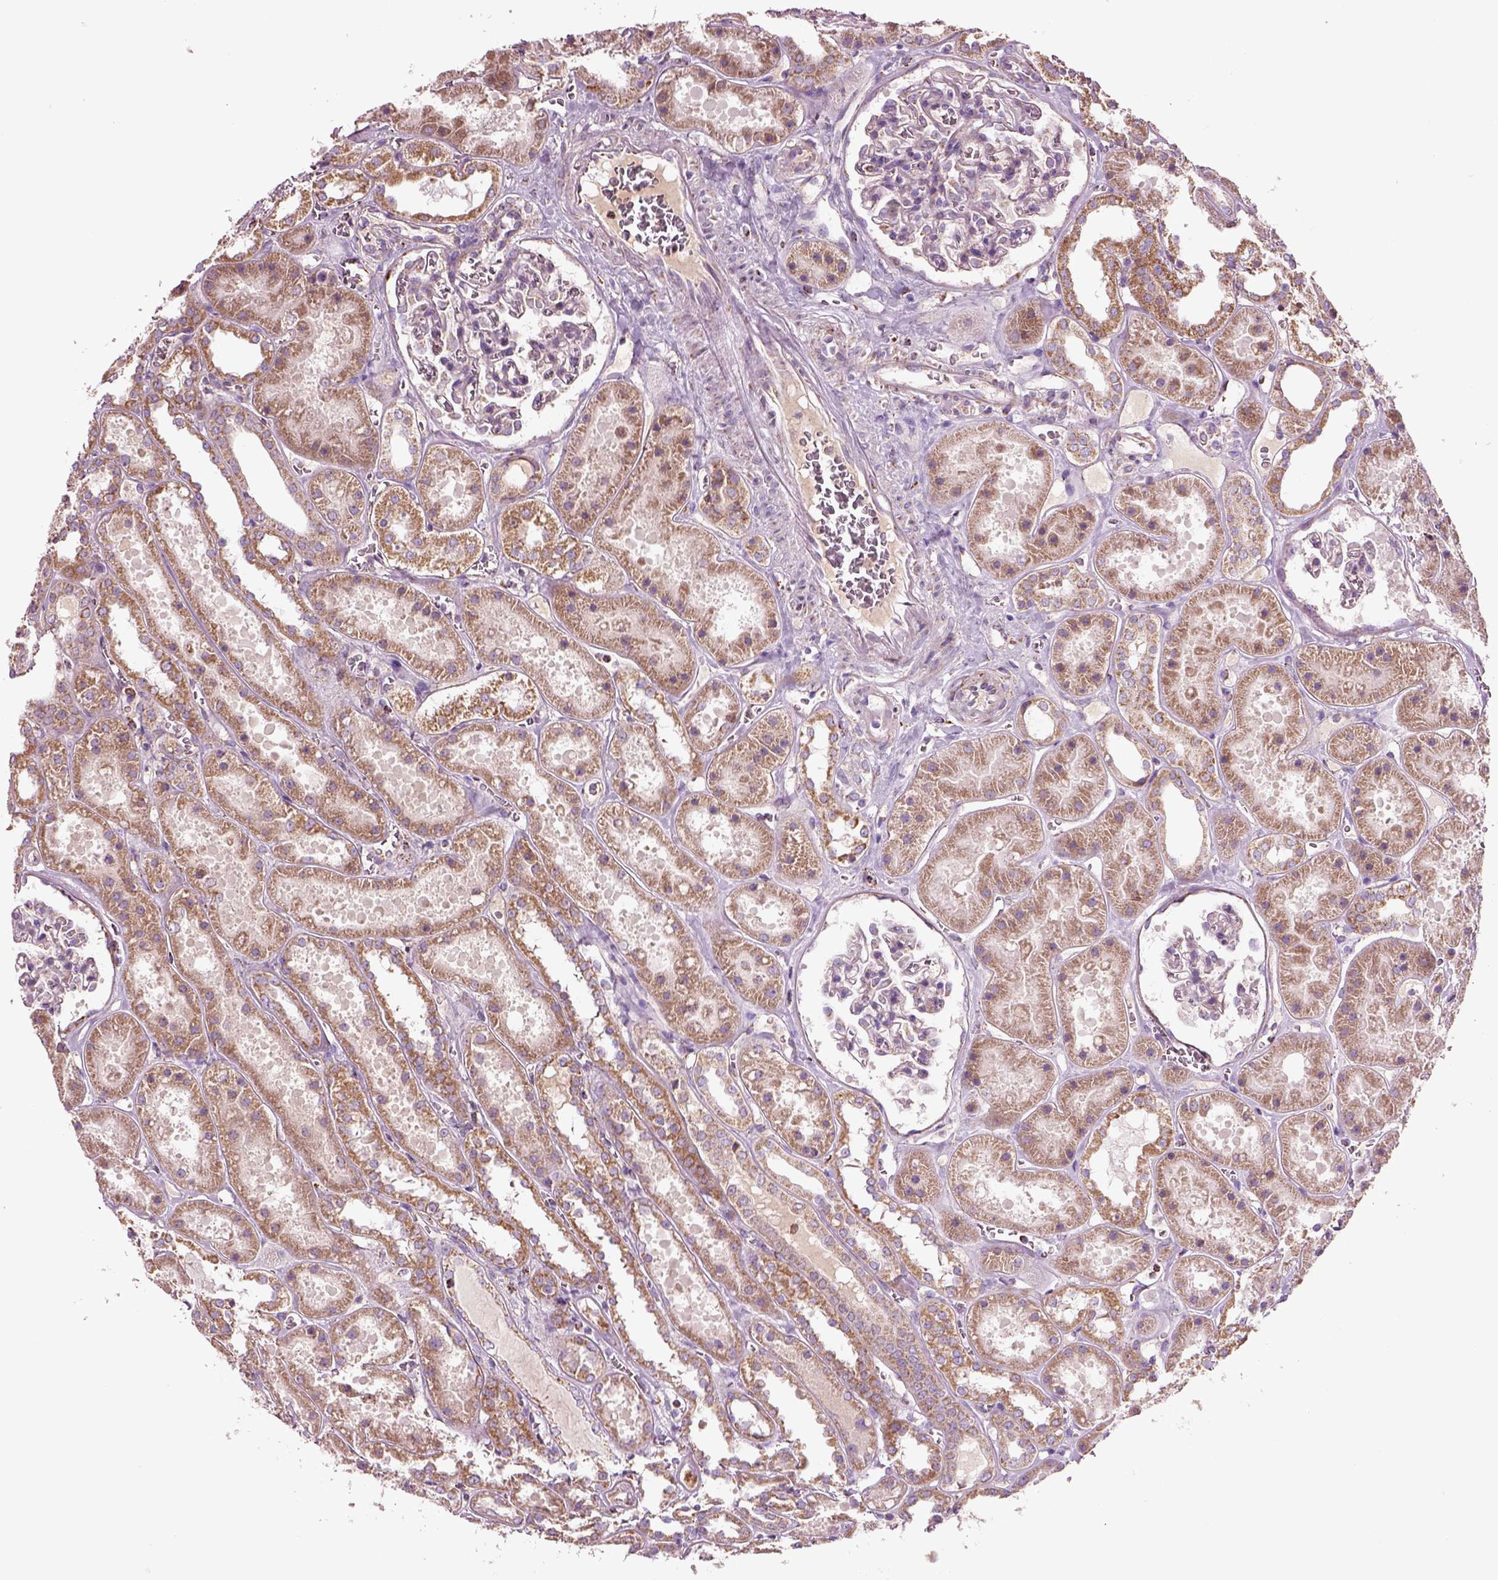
{"staining": {"intensity": "moderate", "quantity": "<25%", "location": "cytoplasmic/membranous"}, "tissue": "kidney", "cell_type": "Cells in glomeruli", "image_type": "normal", "snomed": [{"axis": "morphology", "description": "Normal tissue, NOS"}, {"axis": "topography", "description": "Kidney"}], "caption": "The photomicrograph demonstrates staining of normal kidney, revealing moderate cytoplasmic/membranous protein staining (brown color) within cells in glomeruli. (DAB (3,3'-diaminobenzidine) IHC with brightfield microscopy, high magnification).", "gene": "SLC25A24", "patient": {"sex": "female", "age": 41}}